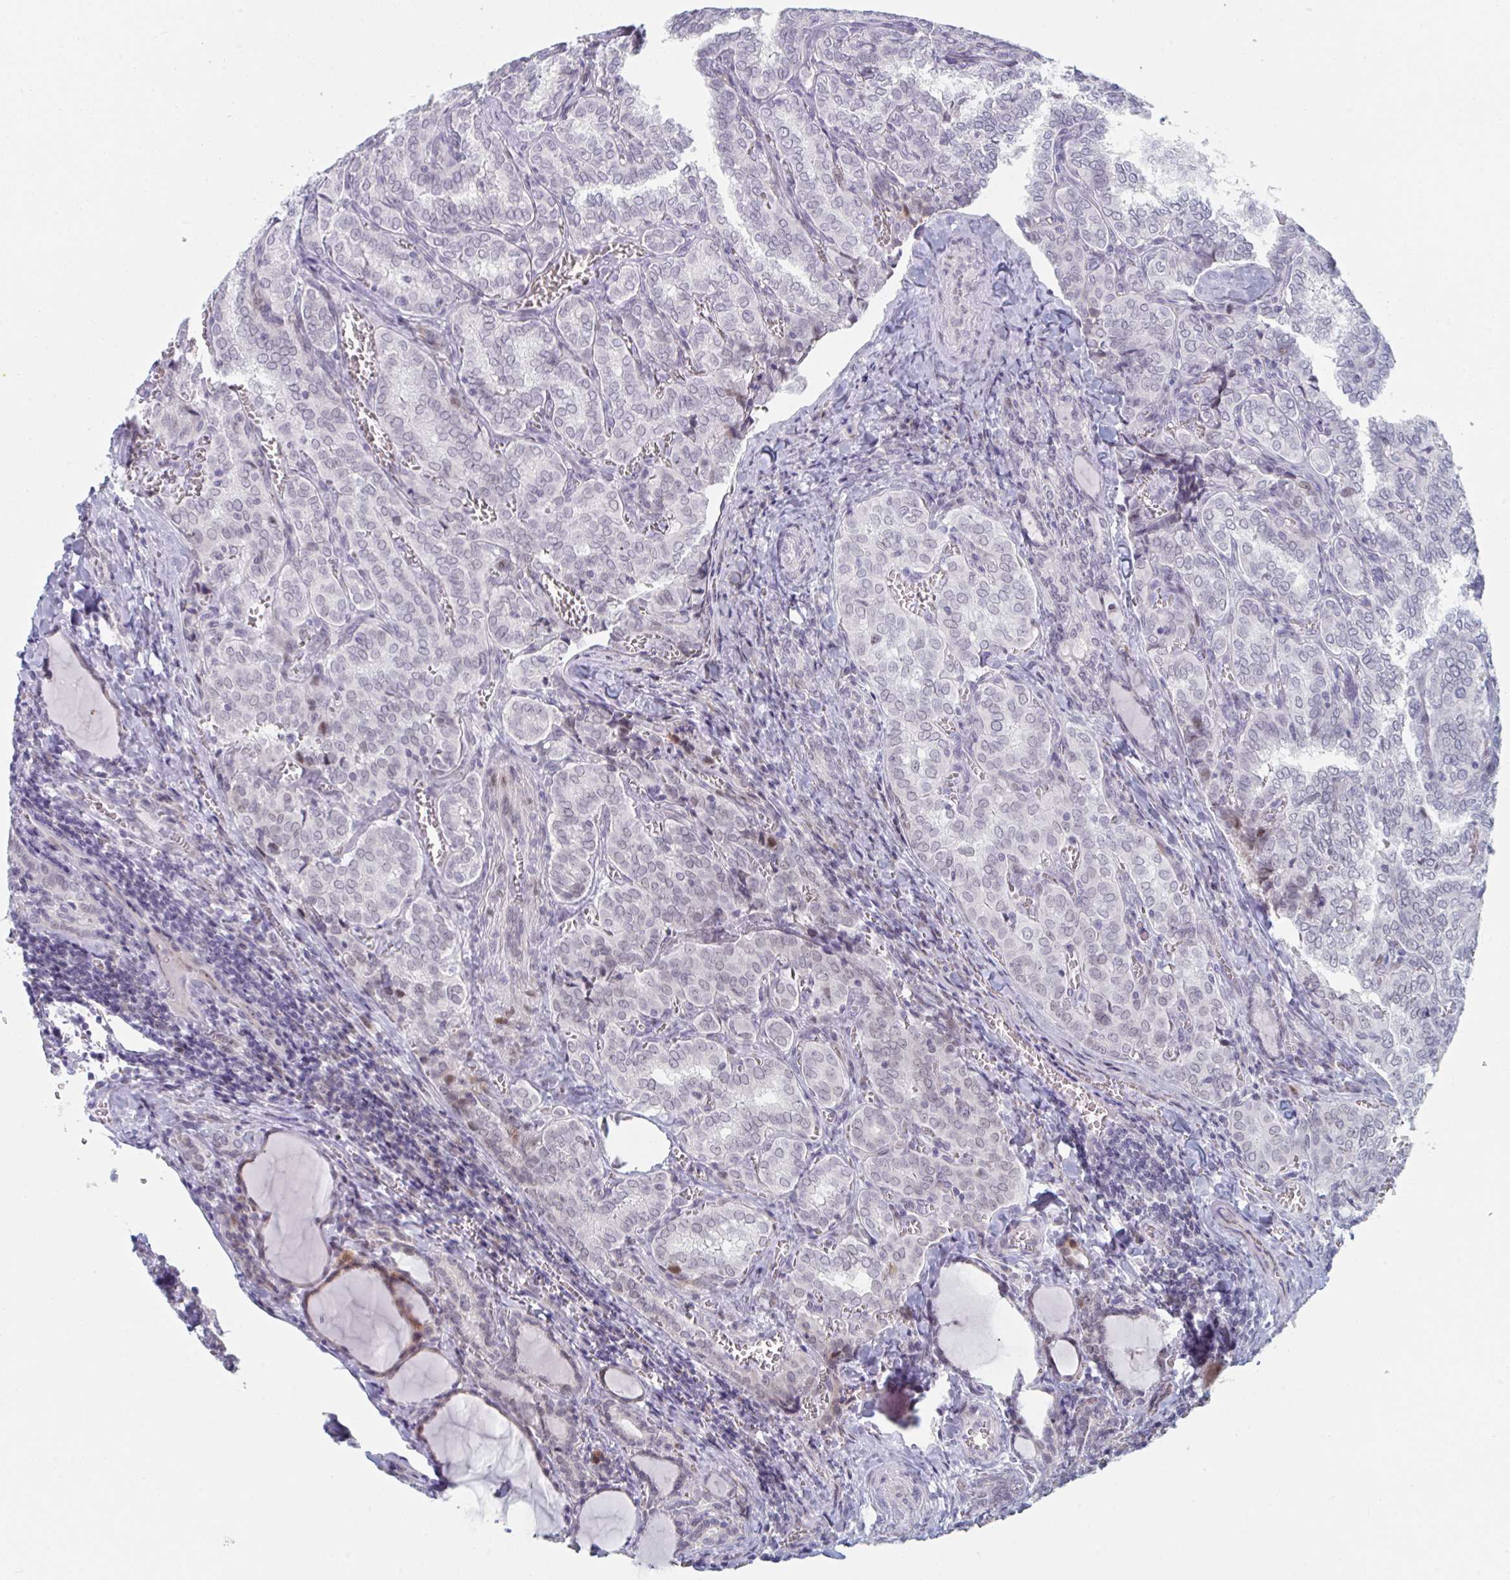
{"staining": {"intensity": "negative", "quantity": "none", "location": "none"}, "tissue": "thyroid cancer", "cell_type": "Tumor cells", "image_type": "cancer", "snomed": [{"axis": "morphology", "description": "Papillary adenocarcinoma, NOS"}, {"axis": "topography", "description": "Thyroid gland"}], "caption": "There is no significant staining in tumor cells of thyroid cancer (papillary adenocarcinoma).", "gene": "NR1H2", "patient": {"sex": "female", "age": 30}}